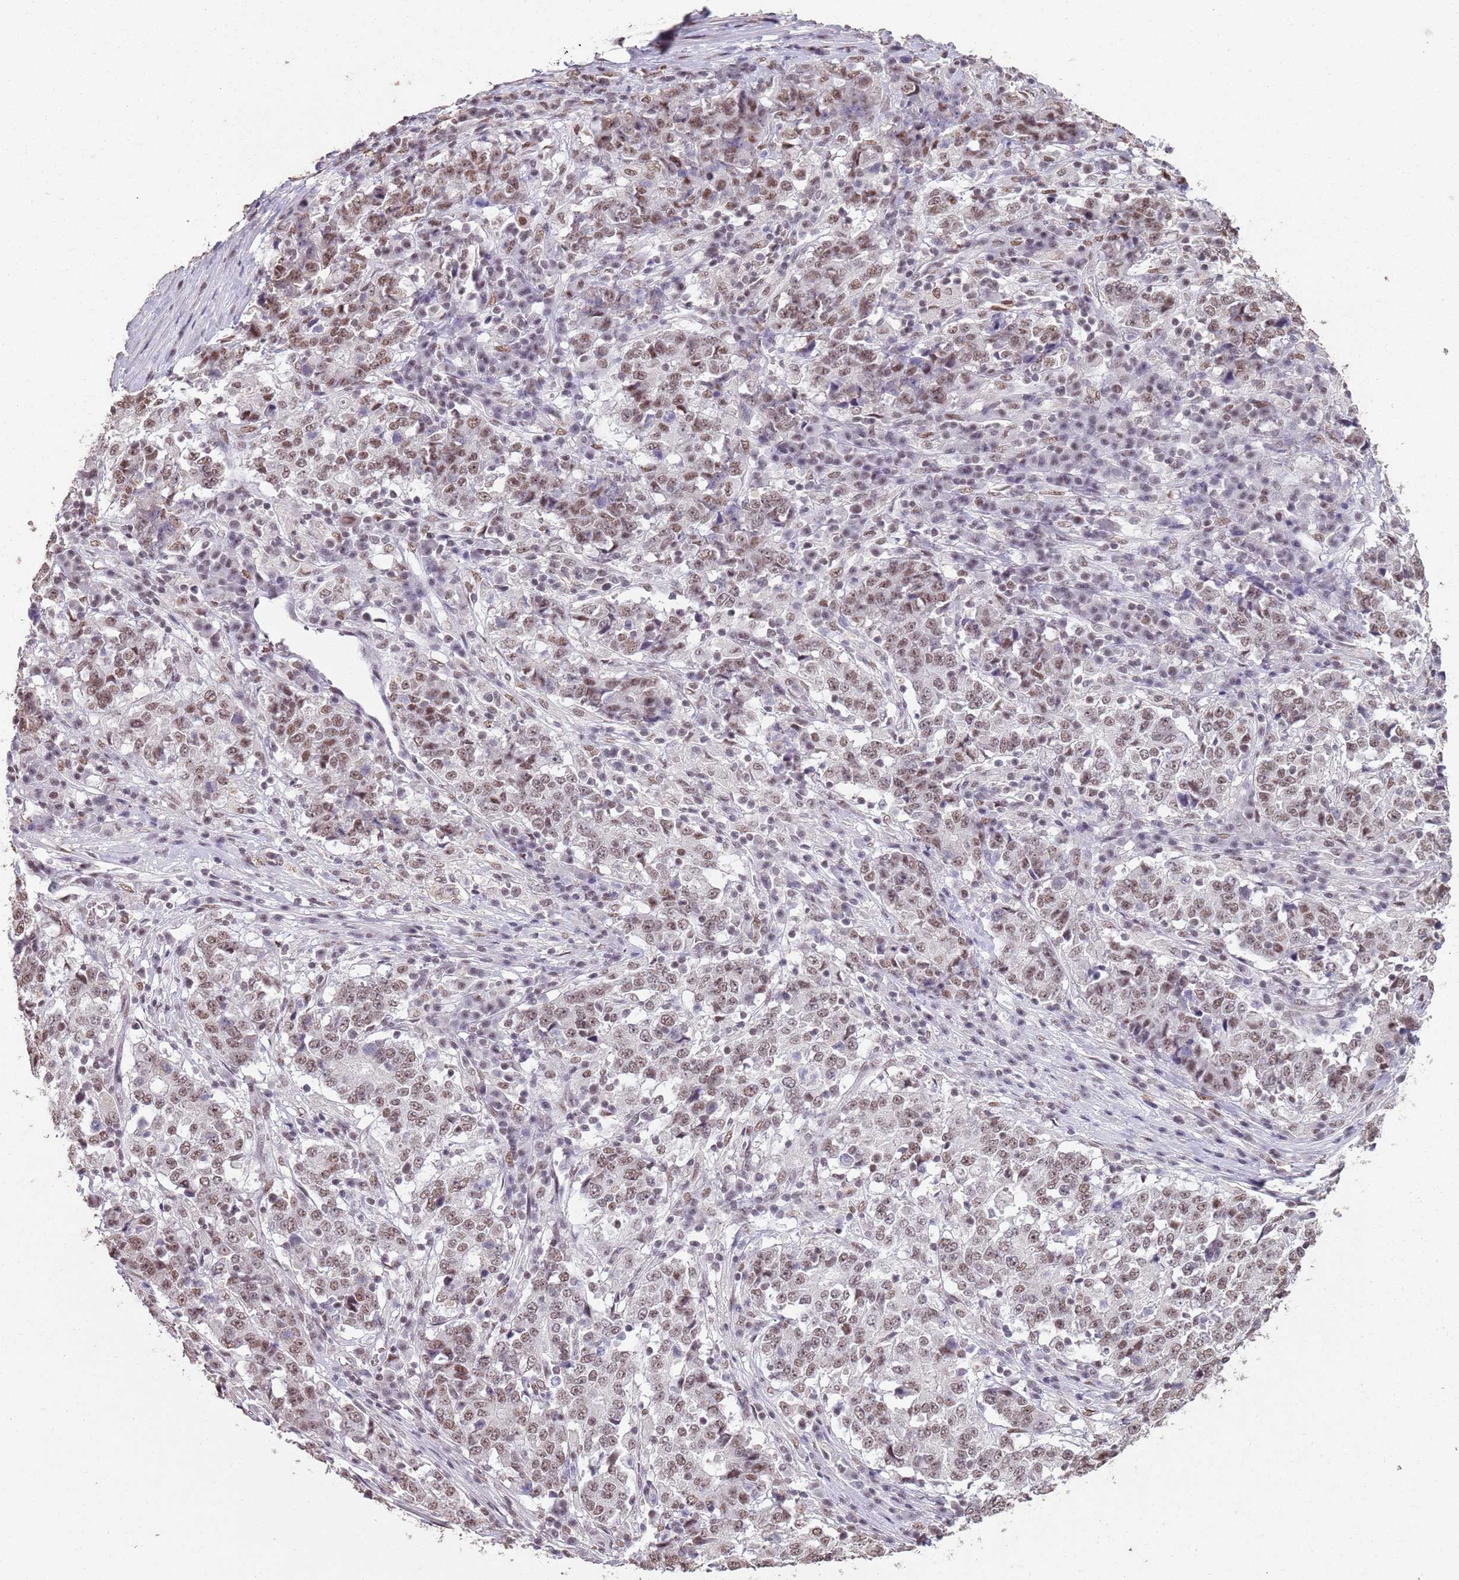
{"staining": {"intensity": "moderate", "quantity": ">75%", "location": "nuclear"}, "tissue": "stomach cancer", "cell_type": "Tumor cells", "image_type": "cancer", "snomed": [{"axis": "morphology", "description": "Adenocarcinoma, NOS"}, {"axis": "topography", "description": "Stomach"}], "caption": "Immunohistochemical staining of human stomach adenocarcinoma displays moderate nuclear protein staining in about >75% of tumor cells. The staining is performed using DAB (3,3'-diaminobenzidine) brown chromogen to label protein expression. The nuclei are counter-stained blue using hematoxylin.", "gene": "ARL14EP", "patient": {"sex": "male", "age": 59}}